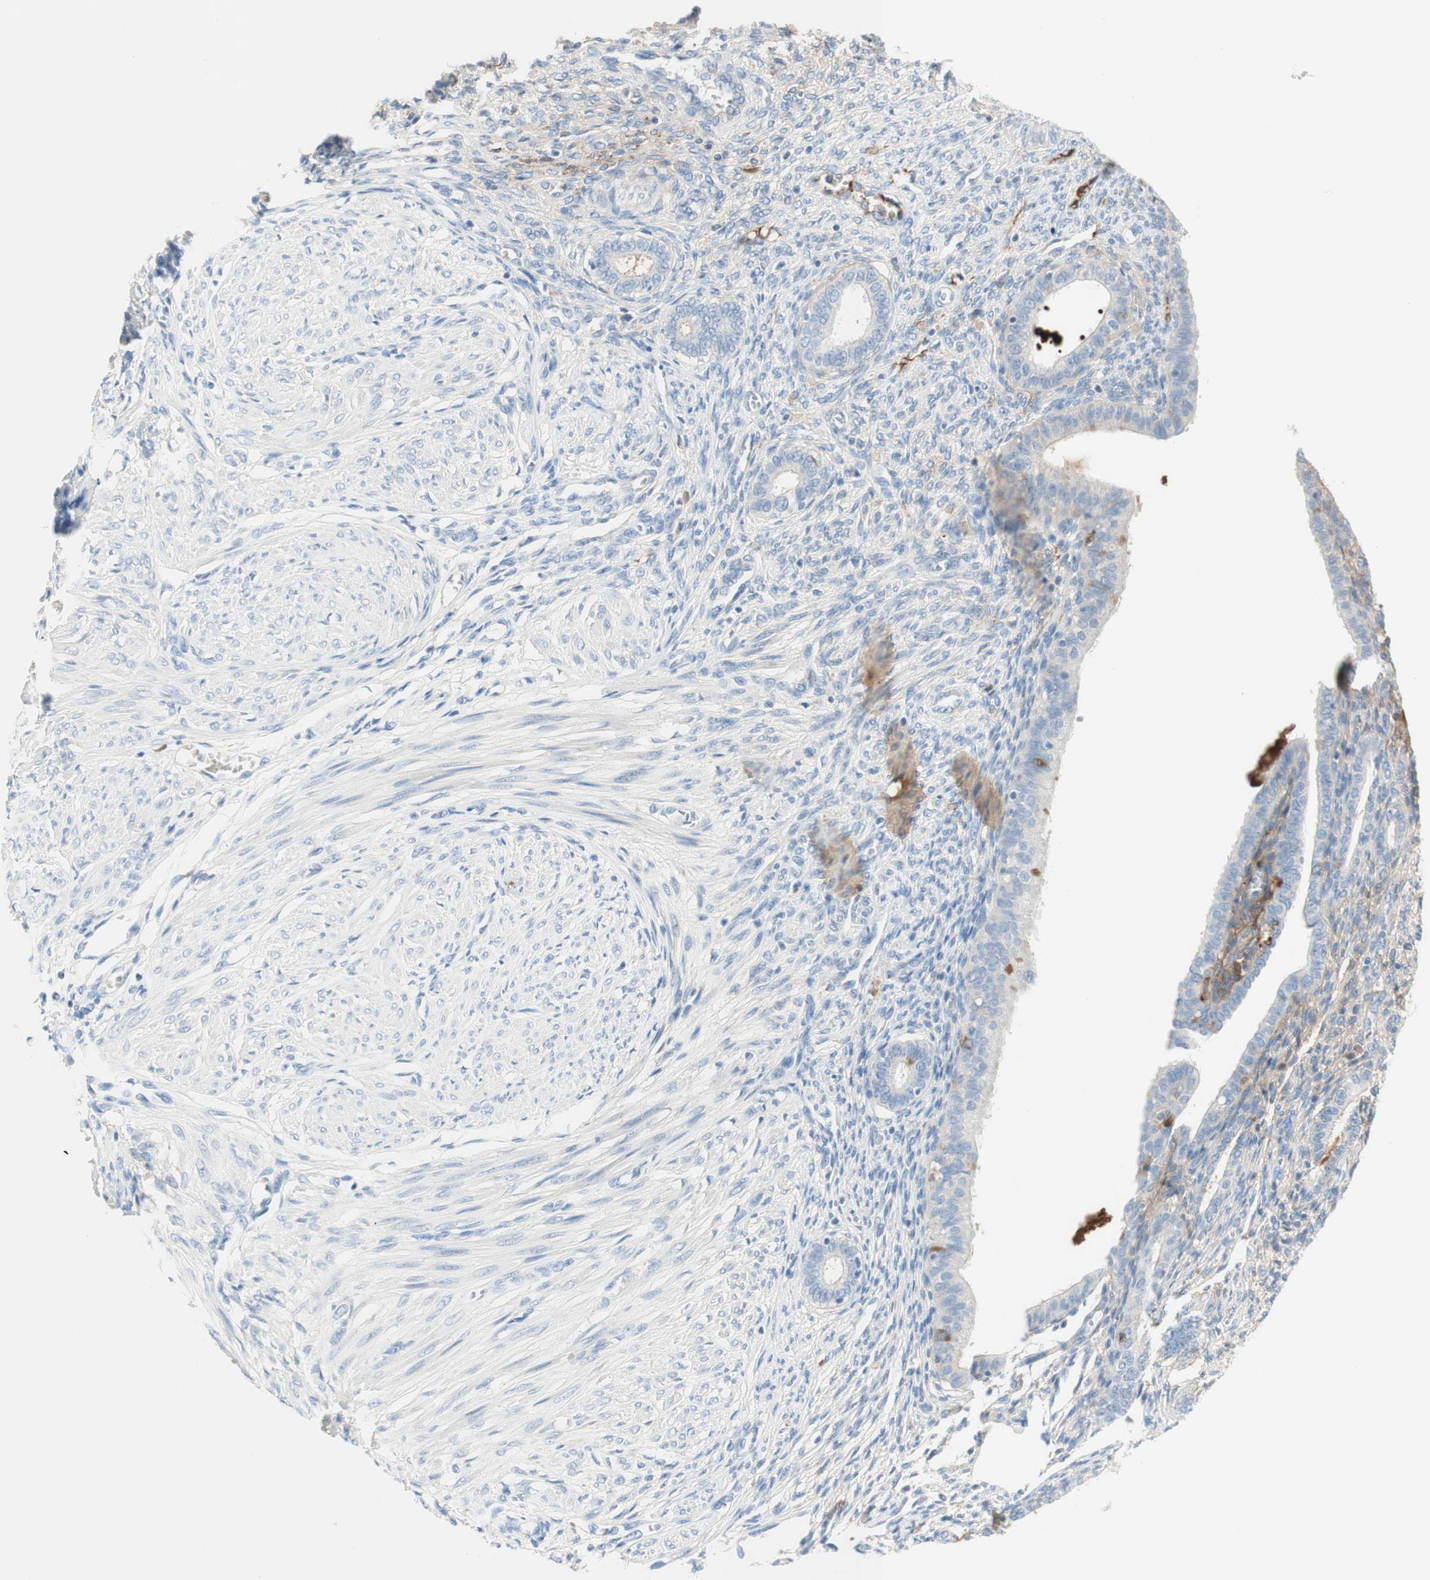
{"staining": {"intensity": "negative", "quantity": "none", "location": "none"}, "tissue": "endometrium", "cell_type": "Cells in endometrial stroma", "image_type": "normal", "snomed": [{"axis": "morphology", "description": "Normal tissue, NOS"}, {"axis": "topography", "description": "Endometrium"}], "caption": "IHC of normal human endometrium displays no positivity in cells in endometrial stroma. (Brightfield microscopy of DAB (3,3'-diaminobenzidine) immunohistochemistry (IHC) at high magnification).", "gene": "KNG1", "patient": {"sex": "female", "age": 72}}